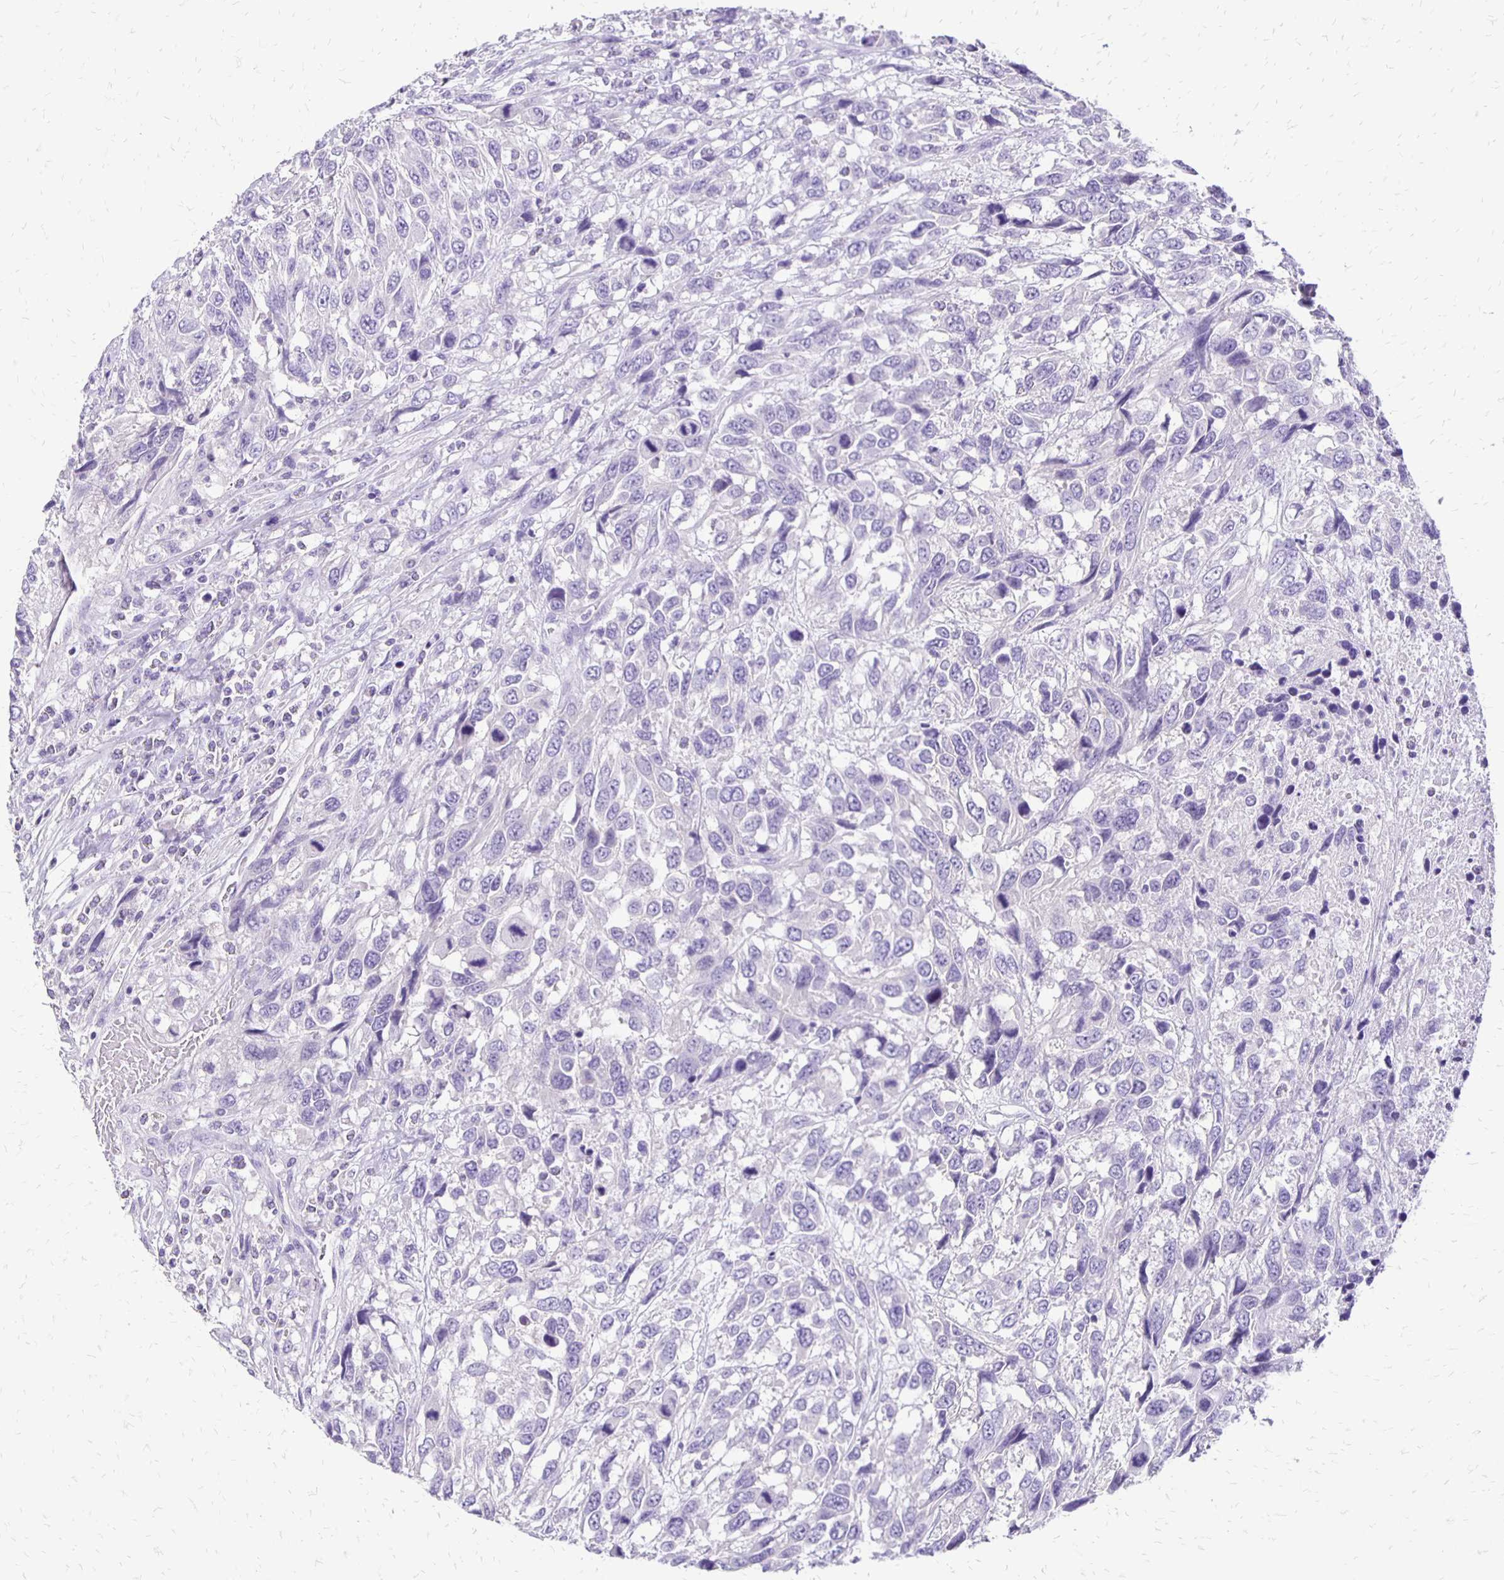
{"staining": {"intensity": "negative", "quantity": "none", "location": "none"}, "tissue": "urothelial cancer", "cell_type": "Tumor cells", "image_type": "cancer", "snomed": [{"axis": "morphology", "description": "Urothelial carcinoma, High grade"}, {"axis": "topography", "description": "Urinary bladder"}], "caption": "A high-resolution micrograph shows IHC staining of high-grade urothelial carcinoma, which reveals no significant expression in tumor cells.", "gene": "ANKRD45", "patient": {"sex": "female", "age": 70}}